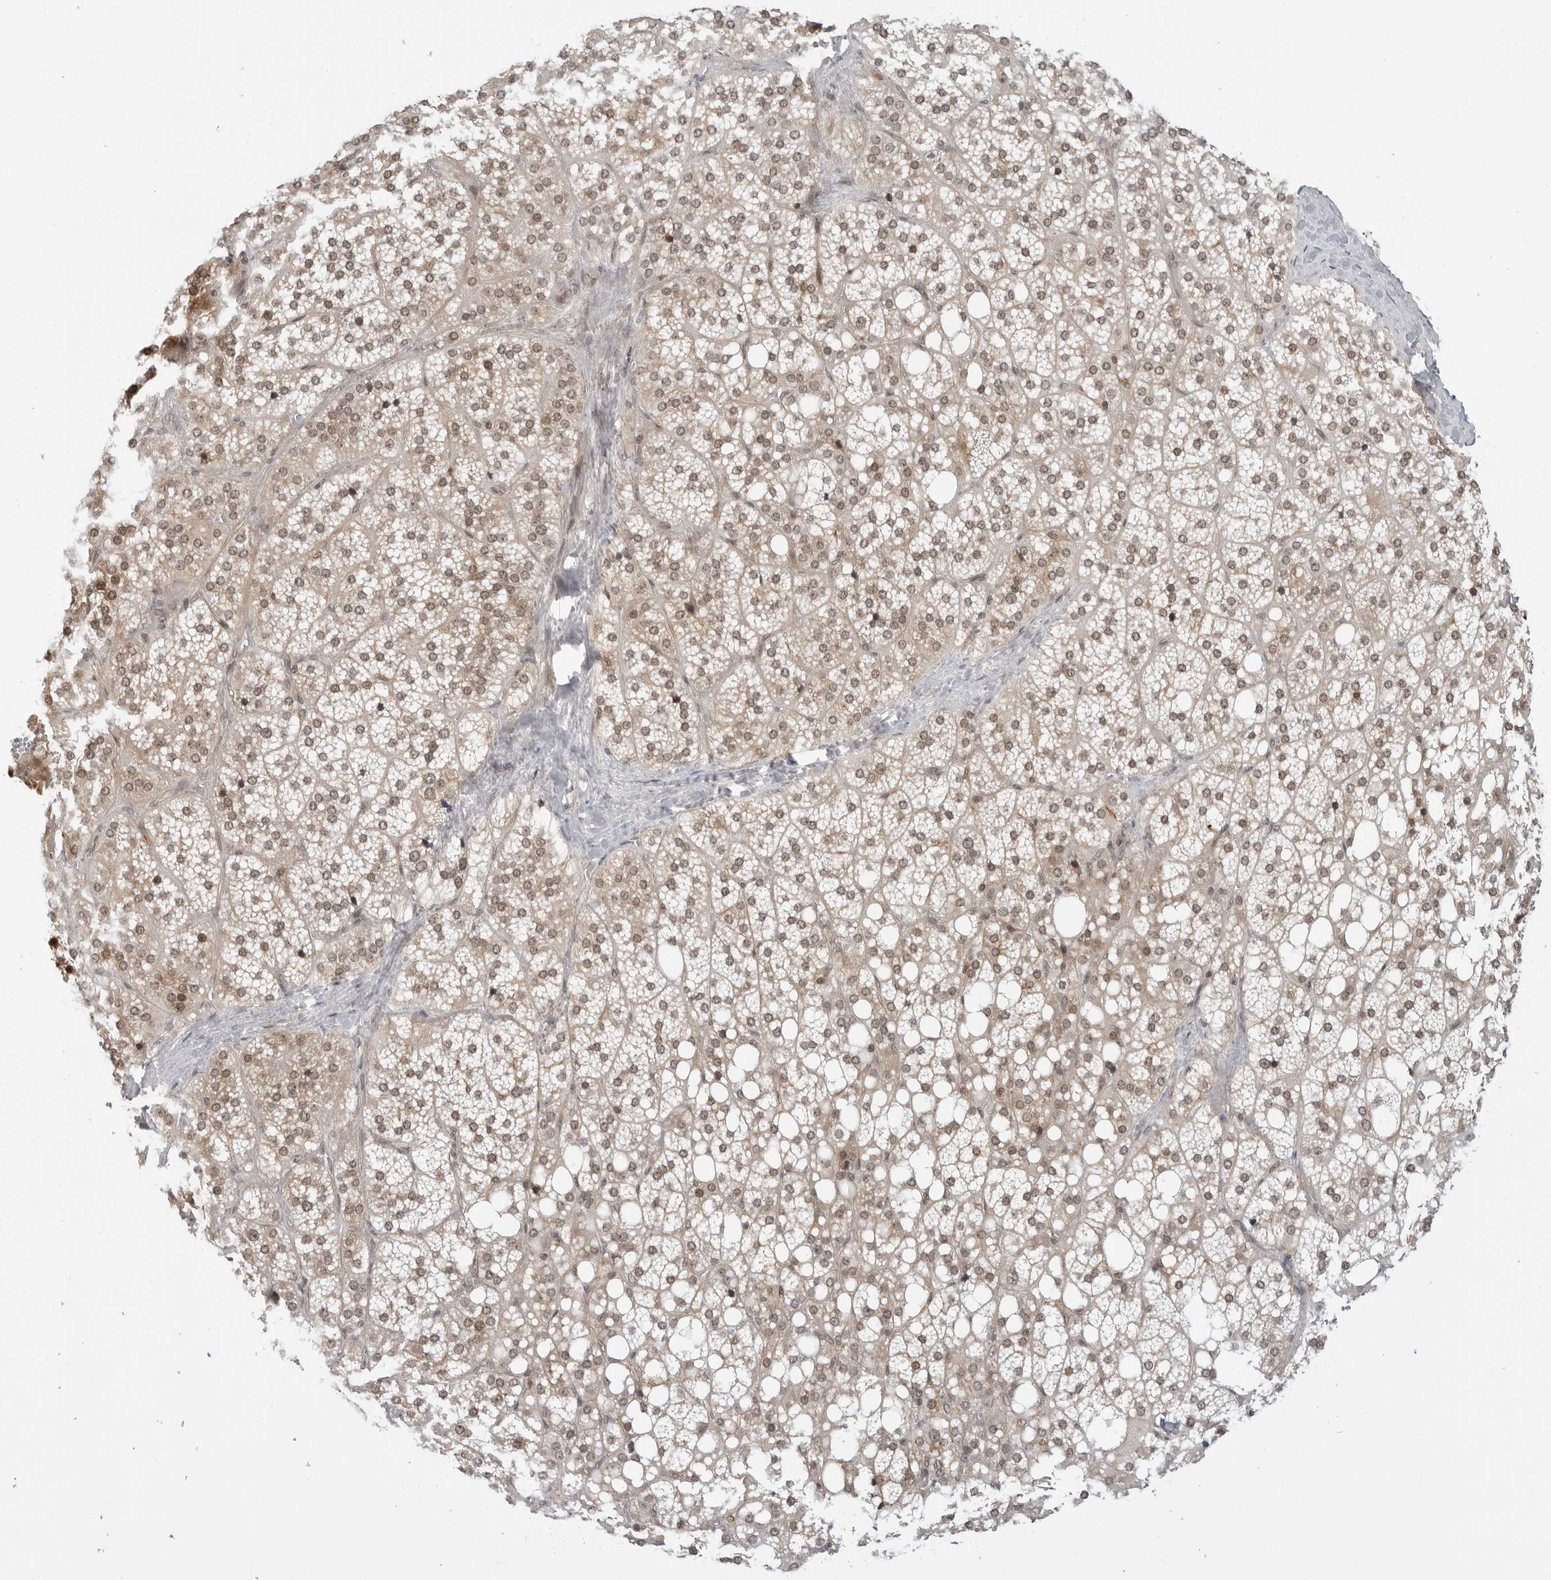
{"staining": {"intensity": "strong", "quantity": ">75%", "location": "cytoplasmic/membranous,nuclear"}, "tissue": "adrenal gland", "cell_type": "Glandular cells", "image_type": "normal", "snomed": [{"axis": "morphology", "description": "Normal tissue, NOS"}, {"axis": "topography", "description": "Adrenal gland"}], "caption": "Human adrenal gland stained with a brown dye reveals strong cytoplasmic/membranous,nuclear positive positivity in approximately >75% of glandular cells.", "gene": "C8orf33", "patient": {"sex": "female", "age": 59}}